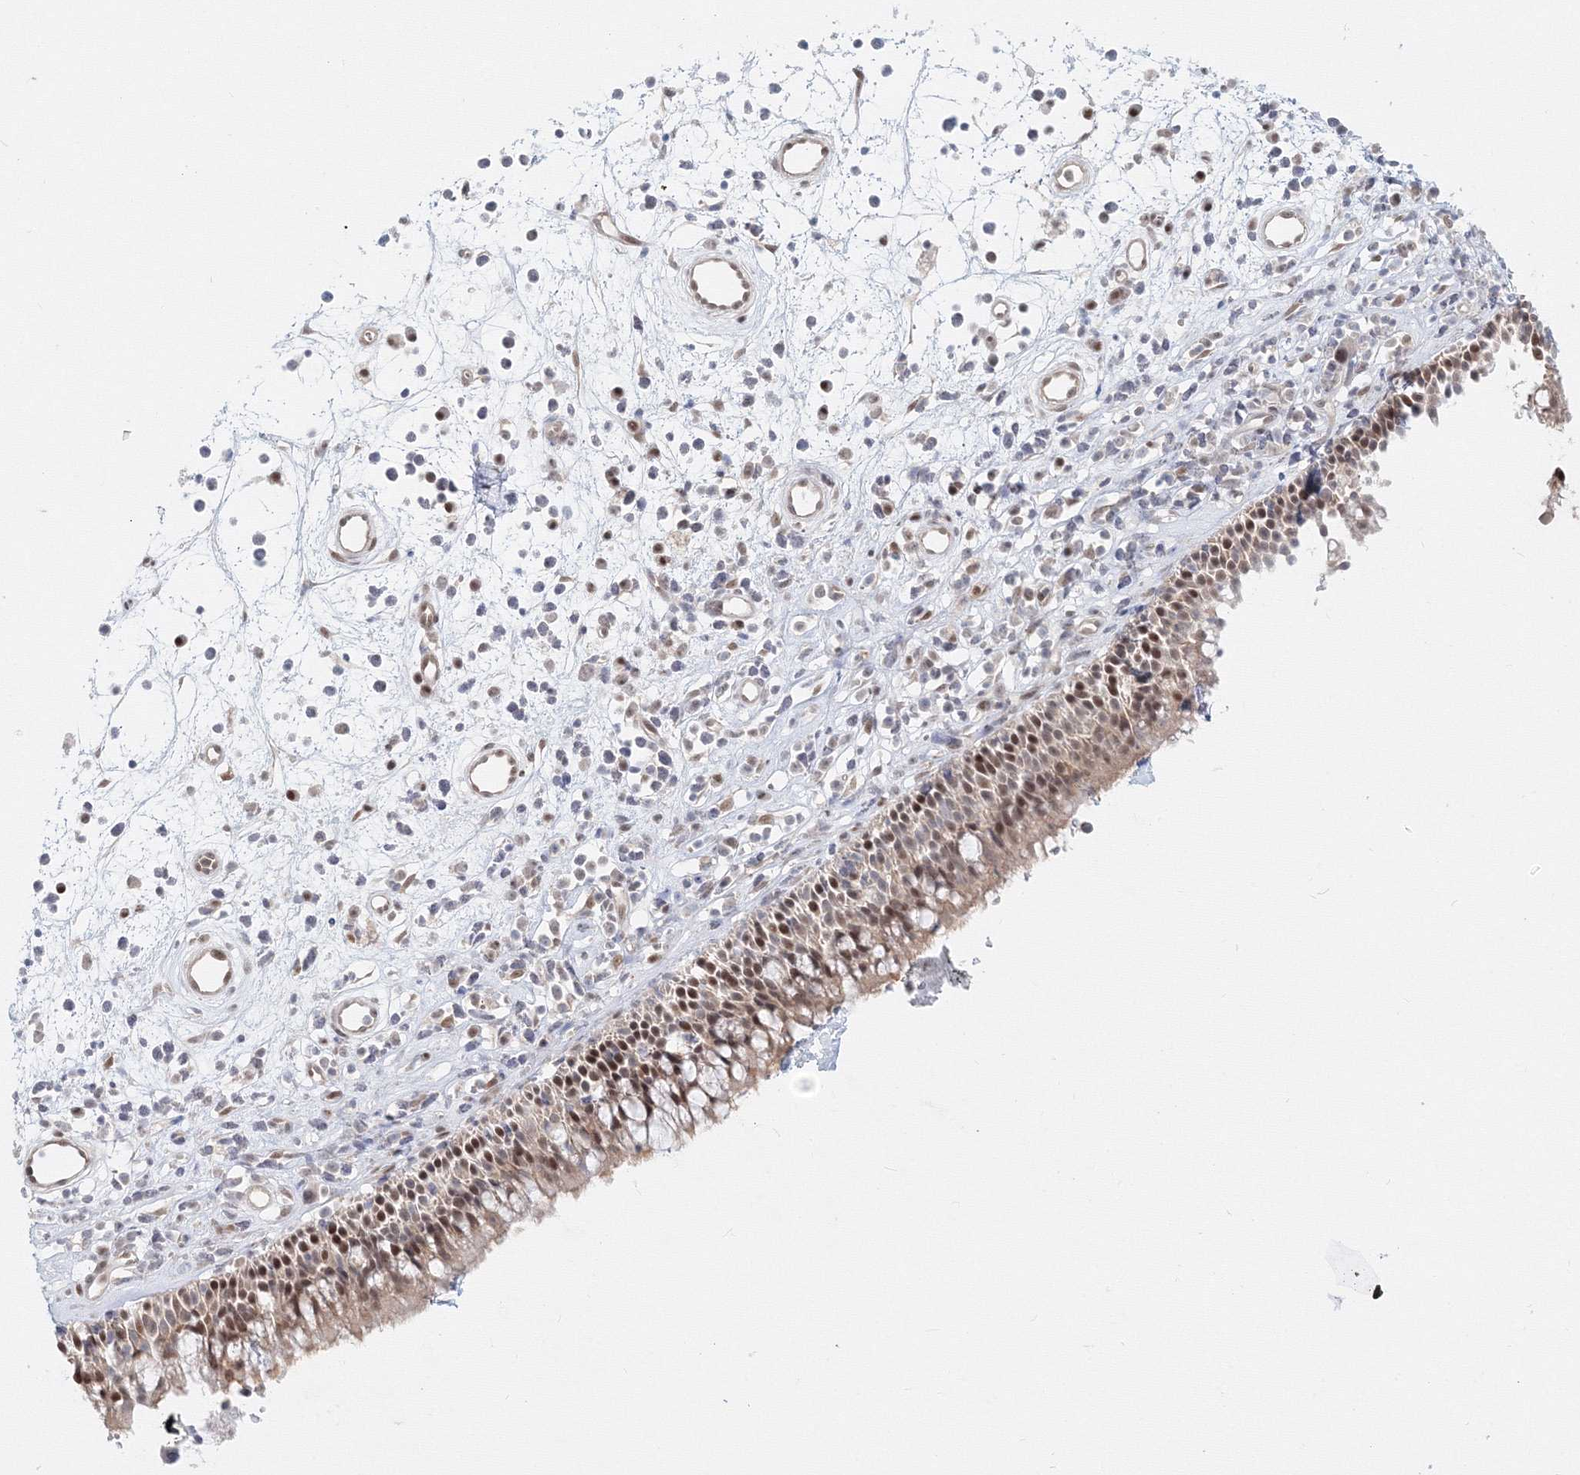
{"staining": {"intensity": "moderate", "quantity": "25%-75%", "location": "cytoplasmic/membranous,nuclear"}, "tissue": "nasopharynx", "cell_type": "Respiratory epithelial cells", "image_type": "normal", "snomed": [{"axis": "morphology", "description": "Normal tissue, NOS"}, {"axis": "morphology", "description": "Inflammation, NOS"}, {"axis": "morphology", "description": "Malignant melanoma, Metastatic site"}, {"axis": "topography", "description": "Nasopharynx"}], "caption": "Immunohistochemical staining of benign human nasopharynx reveals moderate cytoplasmic/membranous,nuclear protein staining in approximately 25%-75% of respiratory epithelial cells. The protein is shown in brown color, while the nuclei are stained blue.", "gene": "ARHGAP21", "patient": {"sex": "male", "age": 70}}